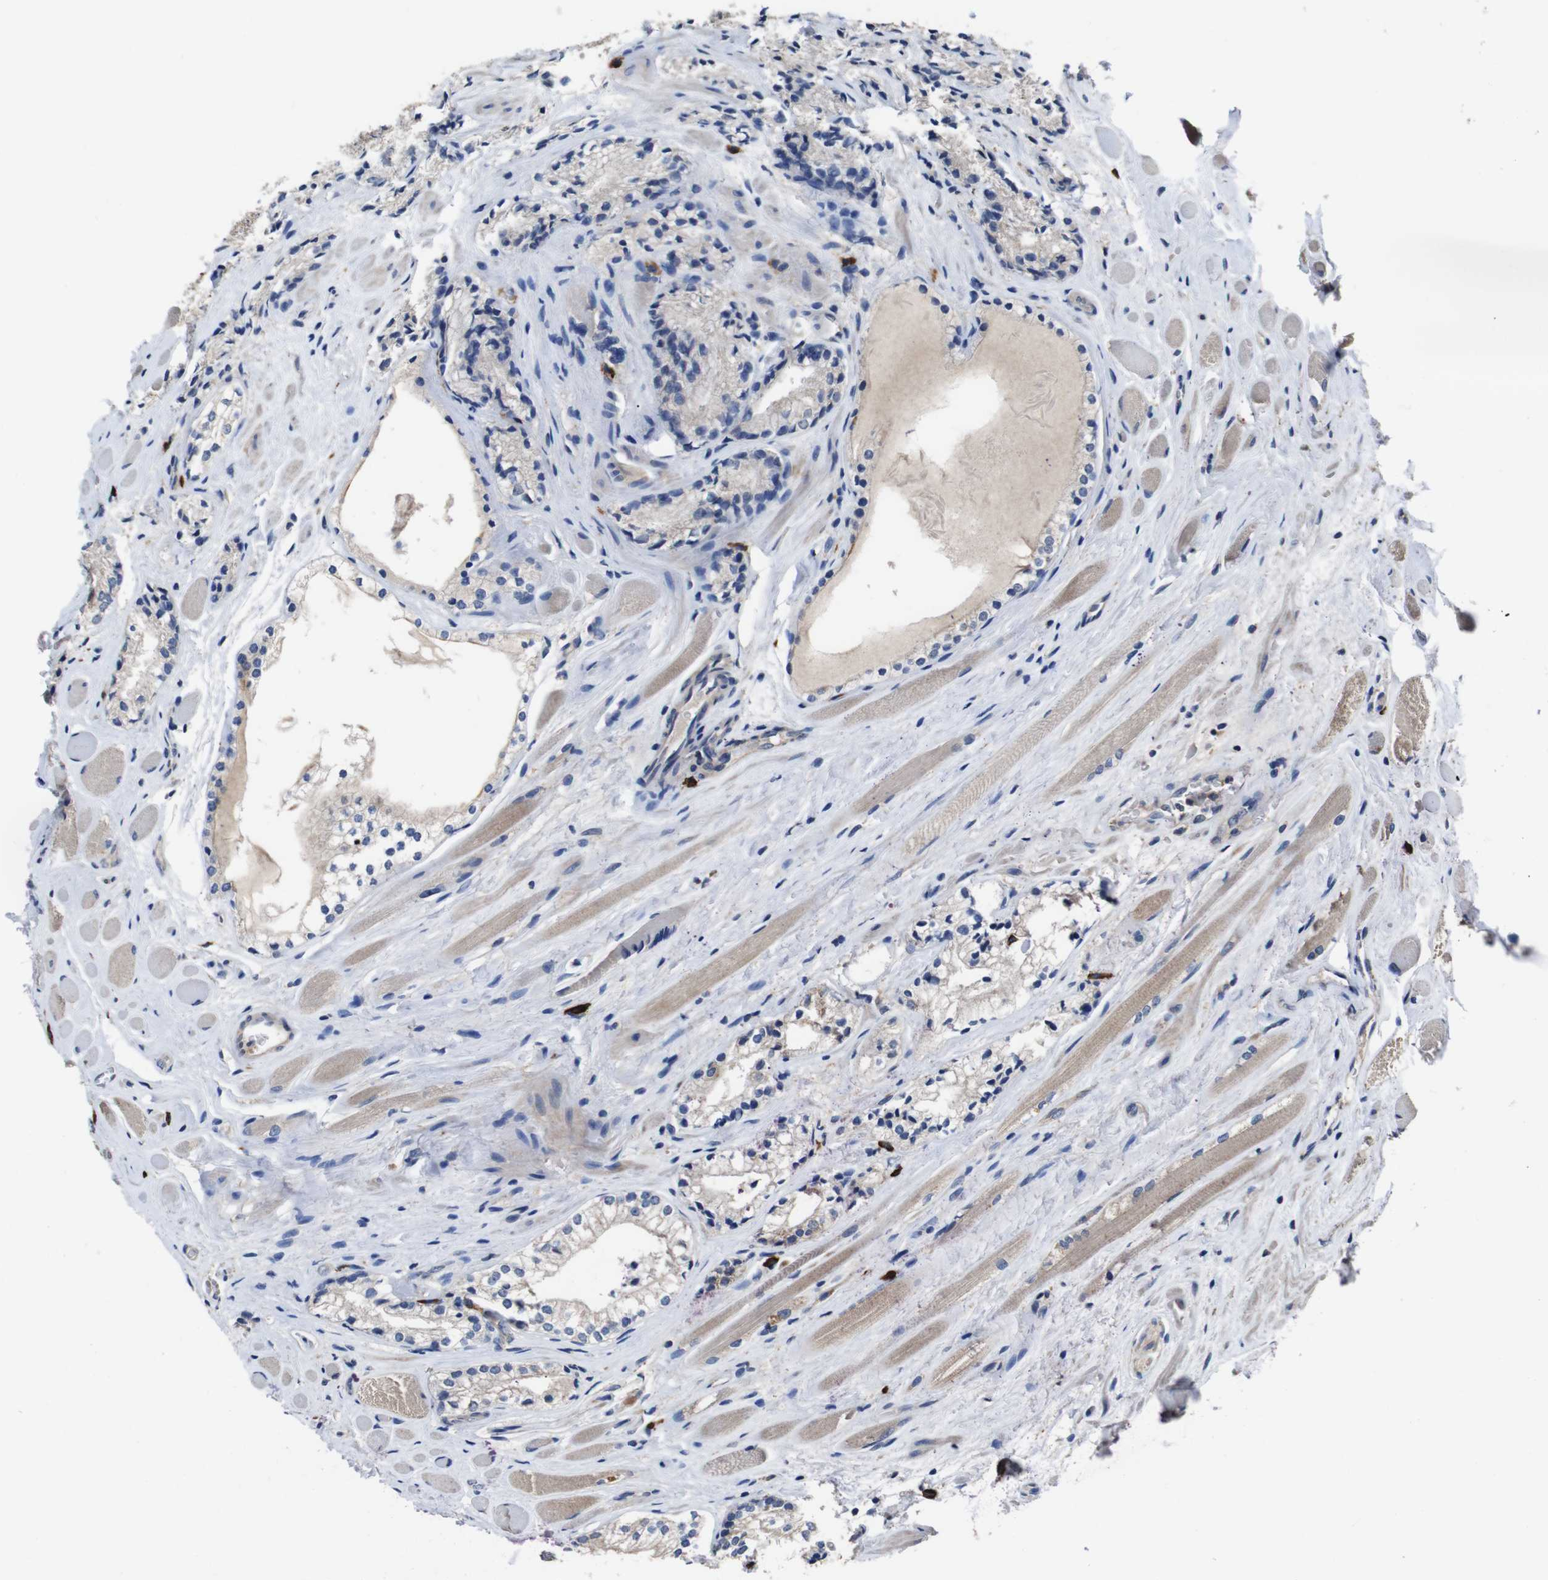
{"staining": {"intensity": "weak", "quantity": ">75%", "location": "cytoplasmic/membranous"}, "tissue": "prostate cancer", "cell_type": "Tumor cells", "image_type": "cancer", "snomed": [{"axis": "morphology", "description": "Adenocarcinoma, Low grade"}, {"axis": "topography", "description": "Prostate"}], "caption": "Immunohistochemical staining of low-grade adenocarcinoma (prostate) reveals low levels of weak cytoplasmic/membranous positivity in about >75% of tumor cells.", "gene": "GLIPR1", "patient": {"sex": "male", "age": 60}}